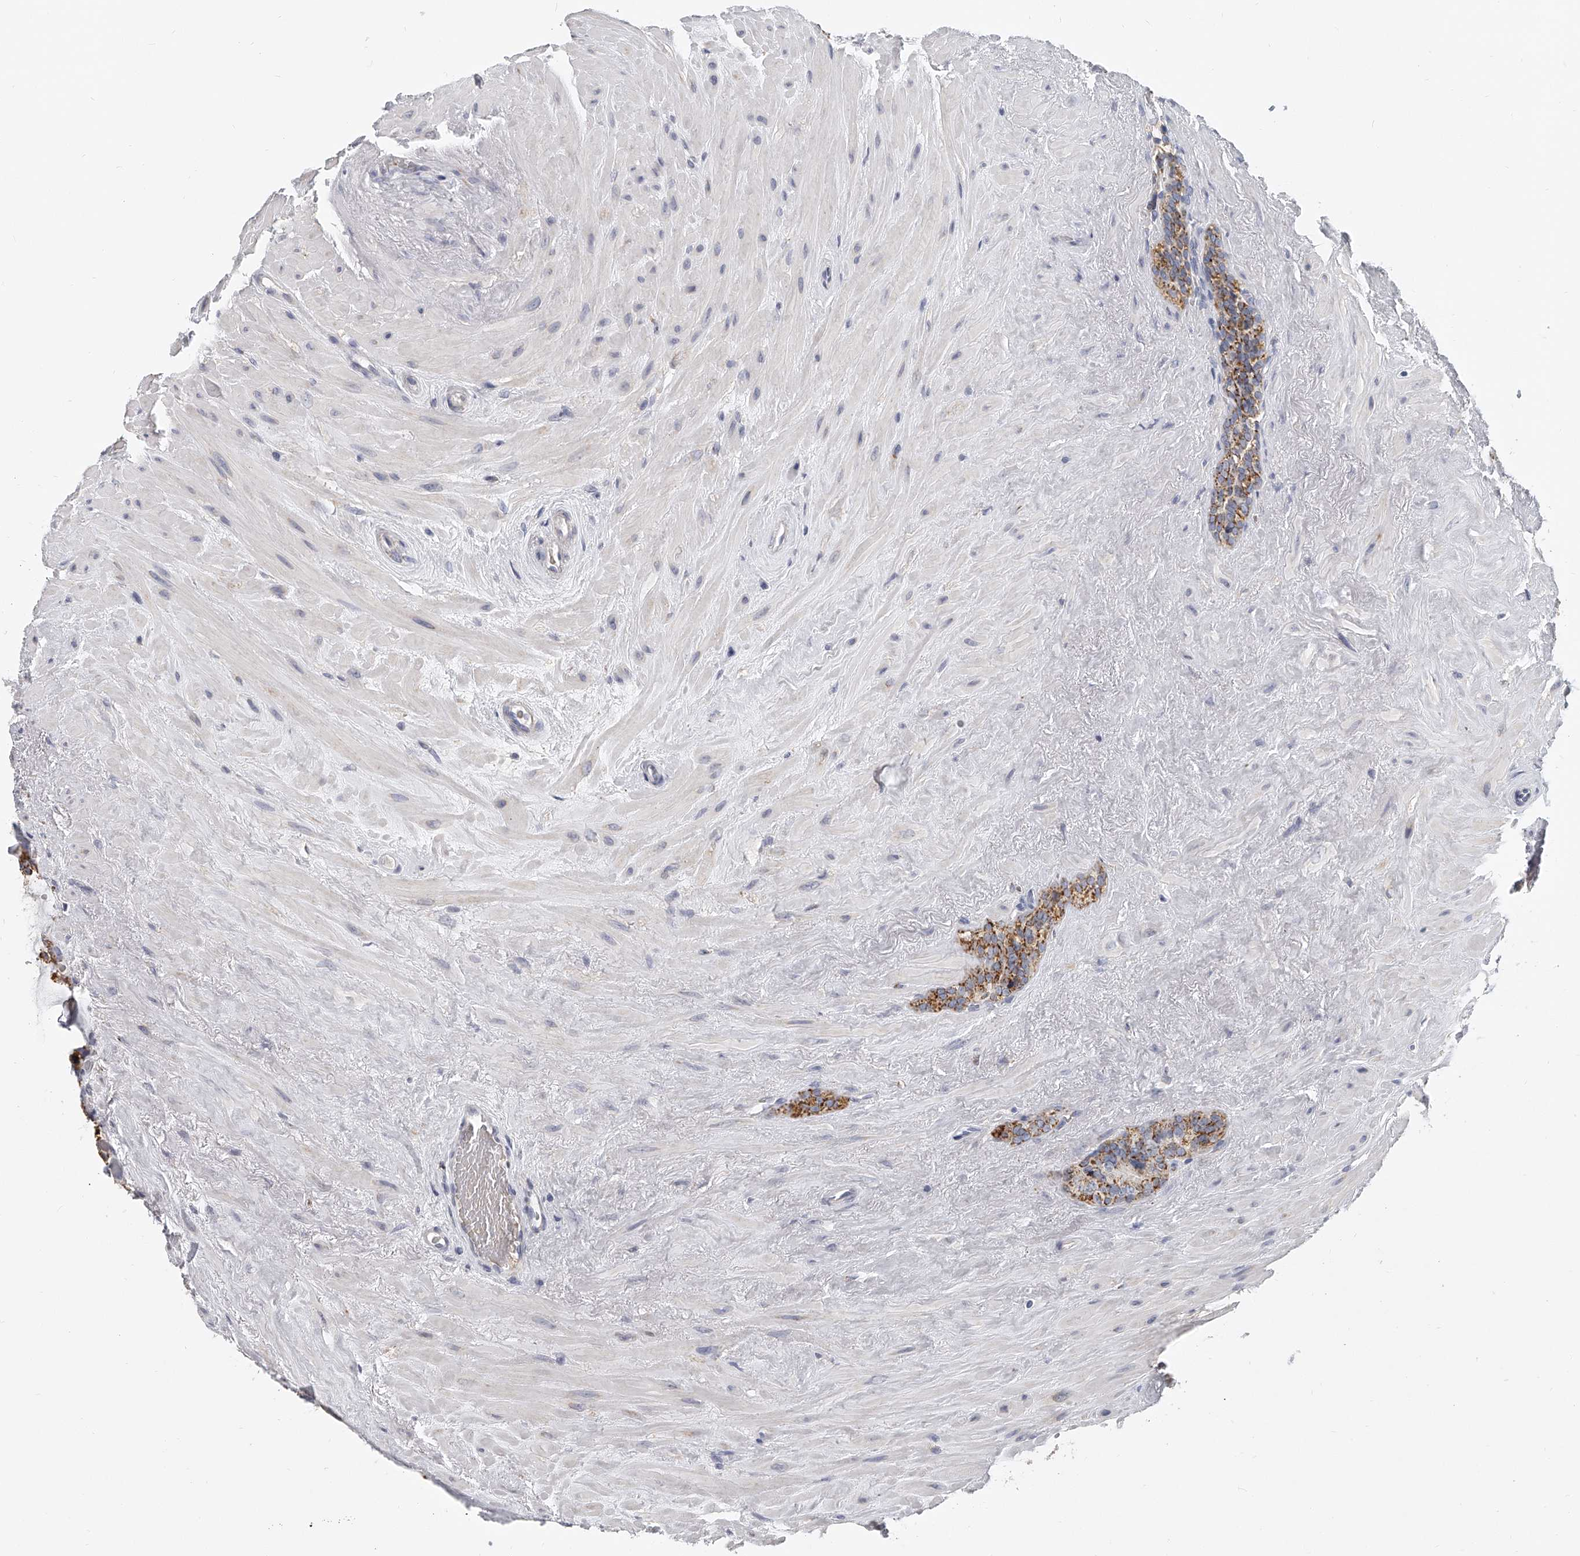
{"staining": {"intensity": "moderate", "quantity": ">75%", "location": "cytoplasmic/membranous"}, "tissue": "seminal vesicle", "cell_type": "Glandular cells", "image_type": "normal", "snomed": [{"axis": "morphology", "description": "Normal tissue, NOS"}, {"axis": "topography", "description": "Seminal veicle"}], "caption": "A brown stain highlights moderate cytoplasmic/membranous positivity of a protein in glandular cells of normal human seminal vesicle. (DAB (3,3'-diaminobenzidine) IHC, brown staining for protein, blue staining for nuclei).", "gene": "KLHL7", "patient": {"sex": "male", "age": 80}}